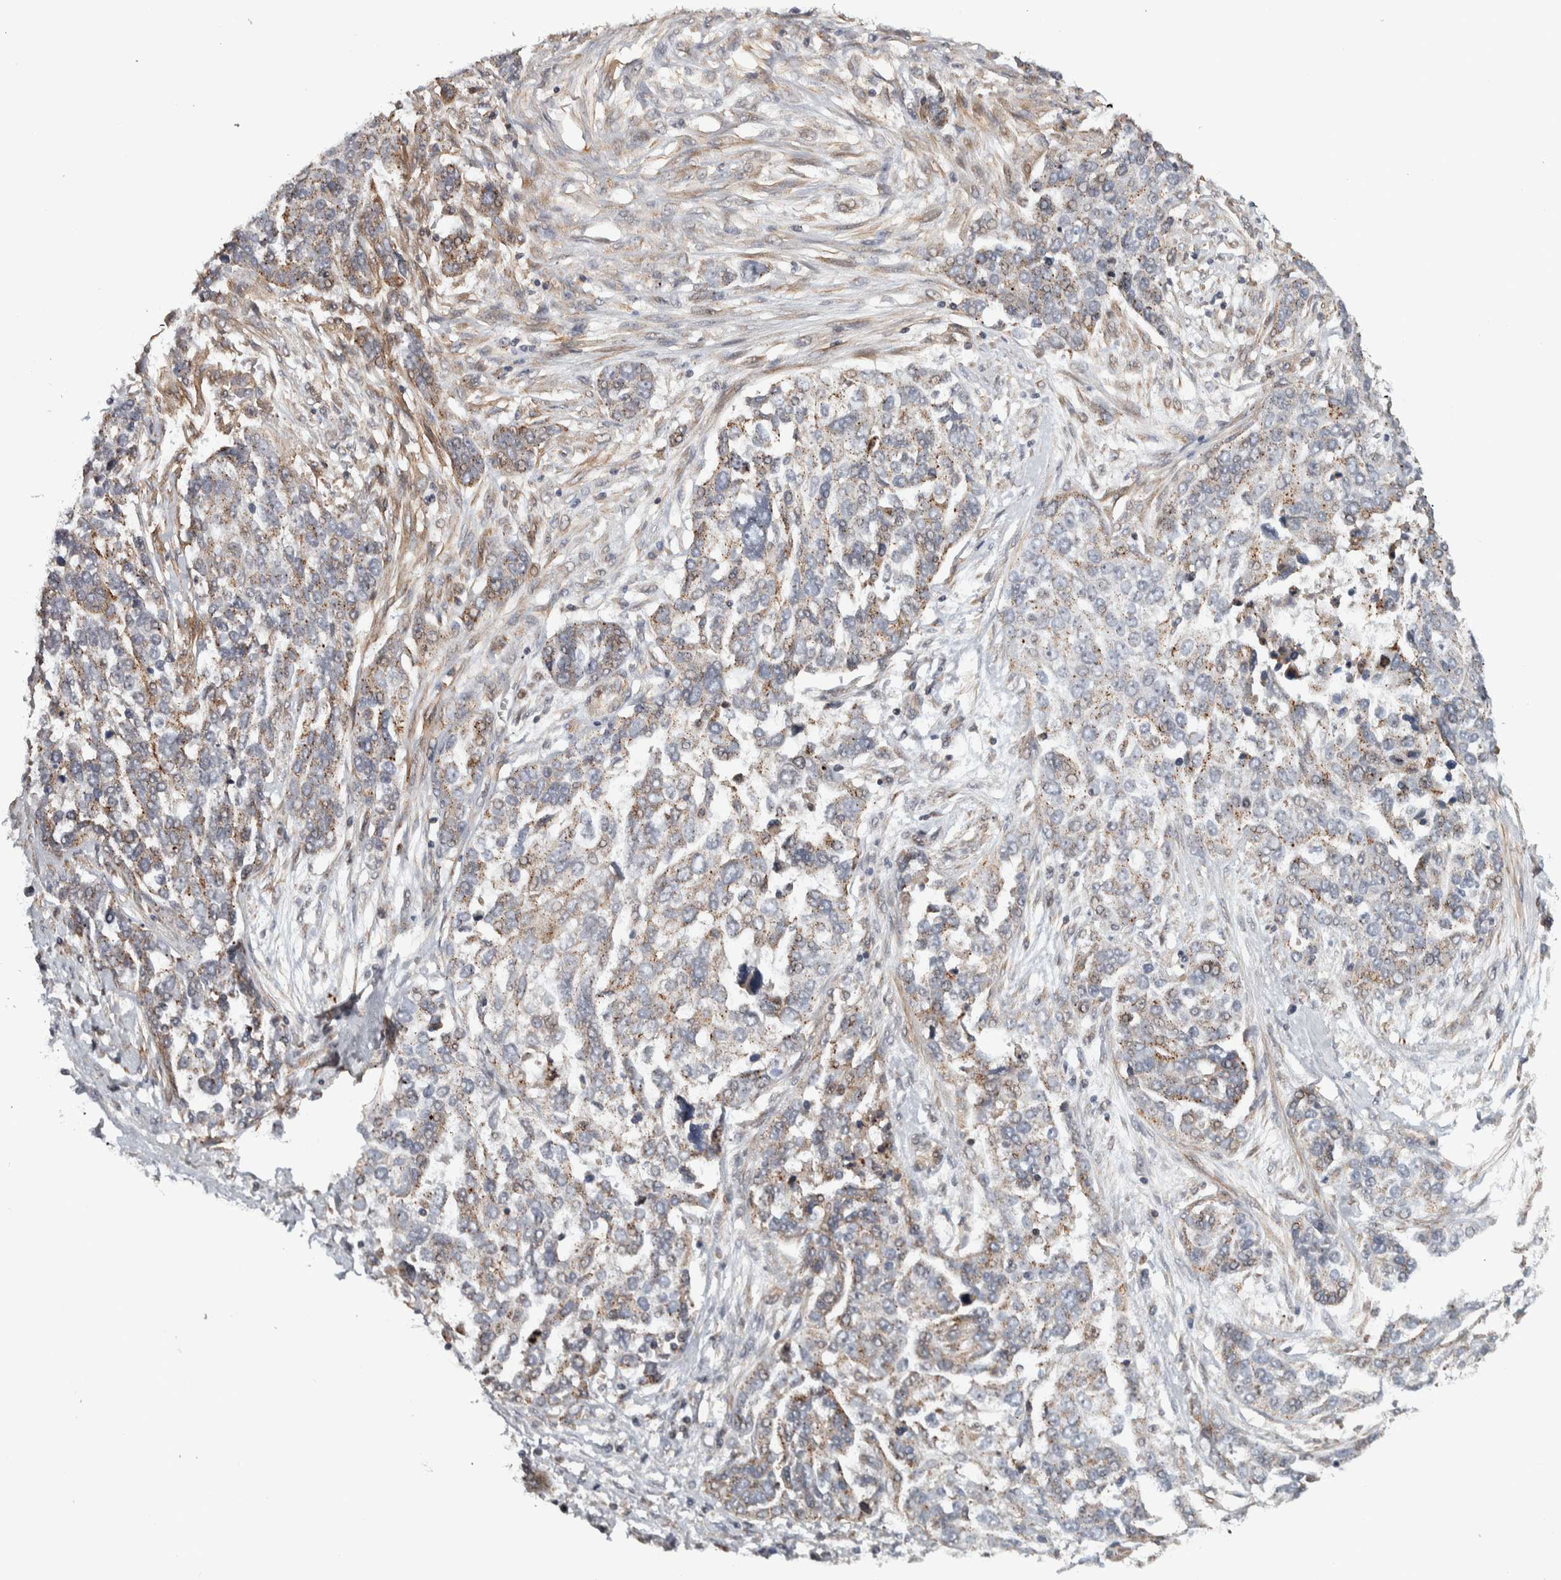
{"staining": {"intensity": "weak", "quantity": "<25%", "location": "cytoplasmic/membranous"}, "tissue": "ovarian cancer", "cell_type": "Tumor cells", "image_type": "cancer", "snomed": [{"axis": "morphology", "description": "Cystadenocarcinoma, serous, NOS"}, {"axis": "topography", "description": "Ovary"}], "caption": "Immunohistochemistry (IHC) of human ovarian cancer demonstrates no staining in tumor cells.", "gene": "TBC1D31", "patient": {"sex": "female", "age": 44}}